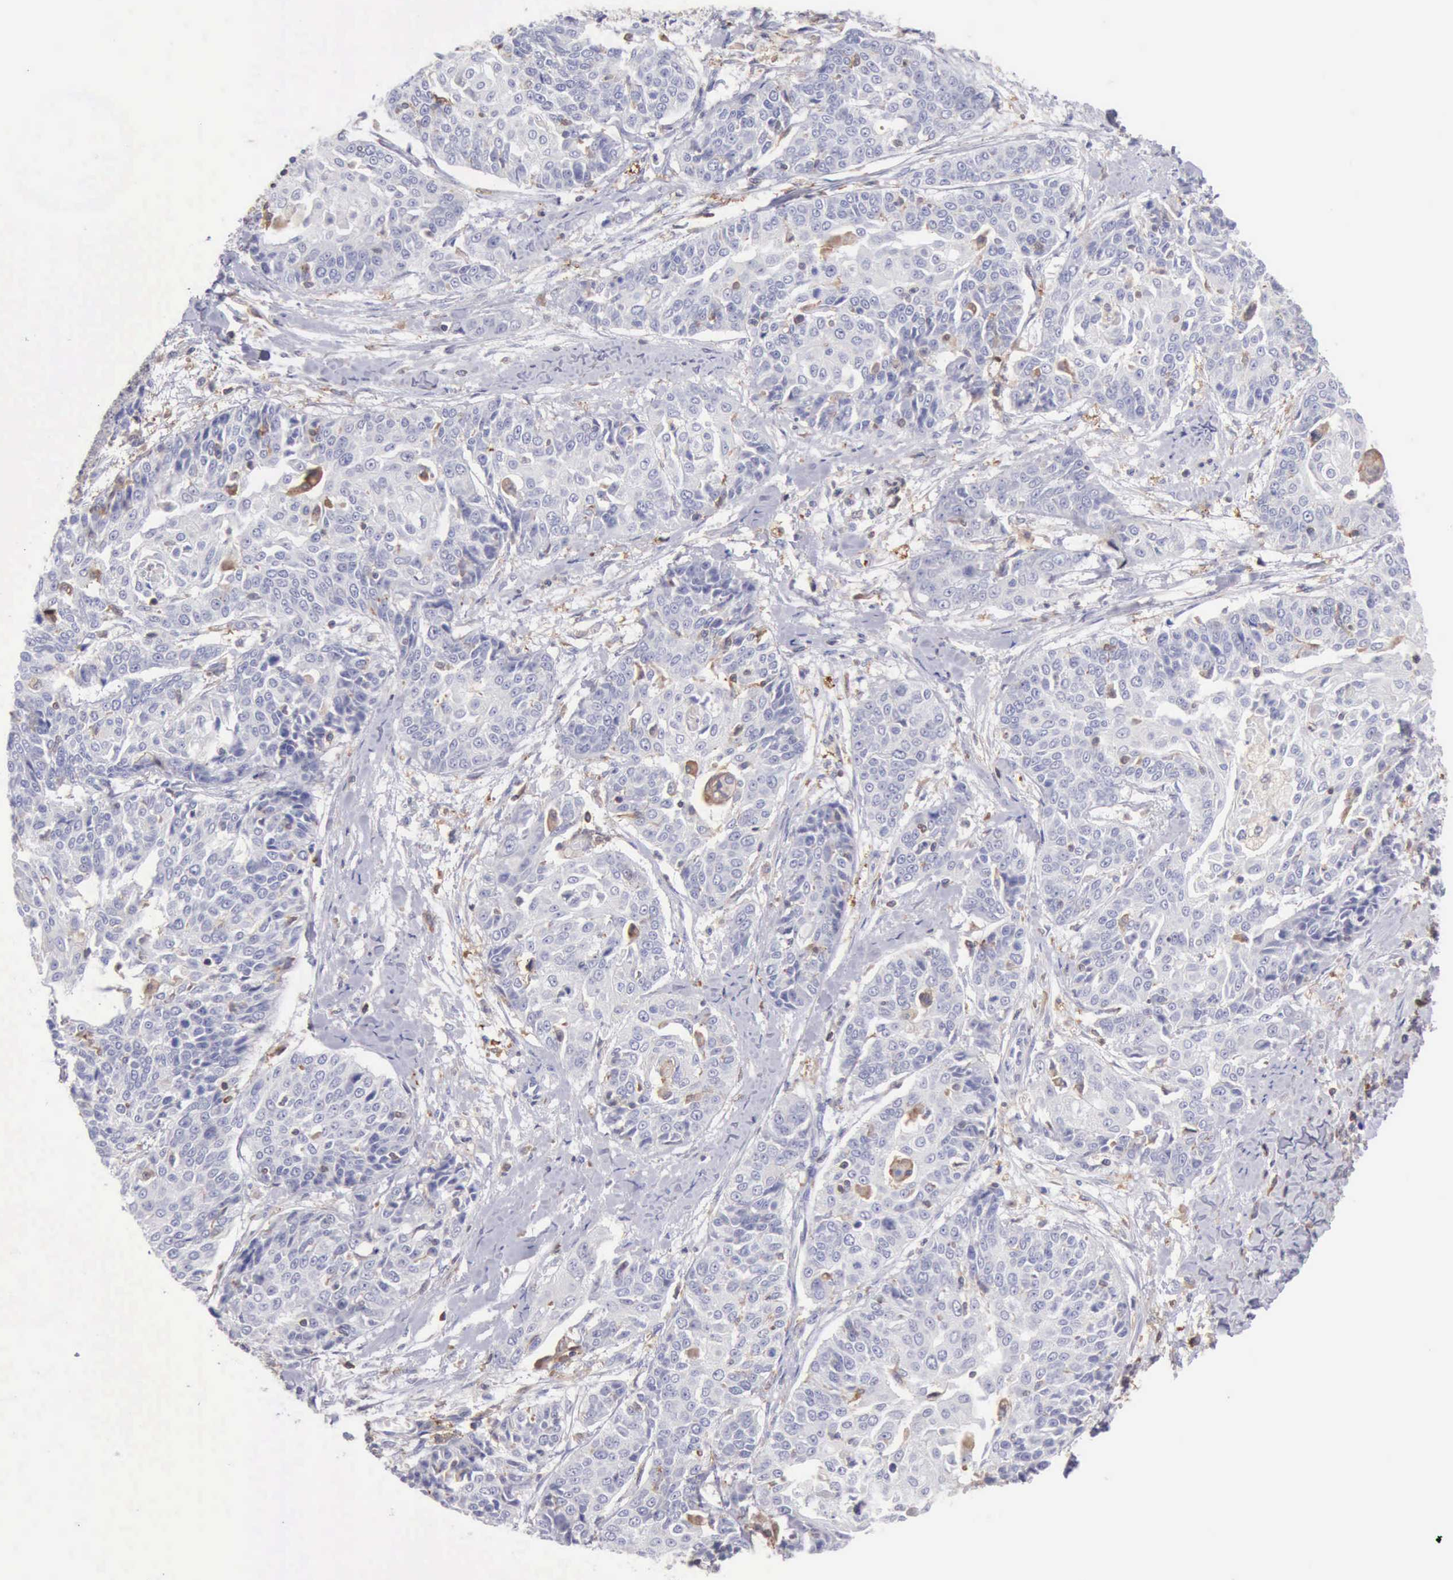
{"staining": {"intensity": "negative", "quantity": "none", "location": "none"}, "tissue": "cervical cancer", "cell_type": "Tumor cells", "image_type": "cancer", "snomed": [{"axis": "morphology", "description": "Squamous cell carcinoma, NOS"}, {"axis": "topography", "description": "Cervix"}], "caption": "An image of cervical squamous cell carcinoma stained for a protein exhibits no brown staining in tumor cells.", "gene": "SASH3", "patient": {"sex": "female", "age": 64}}